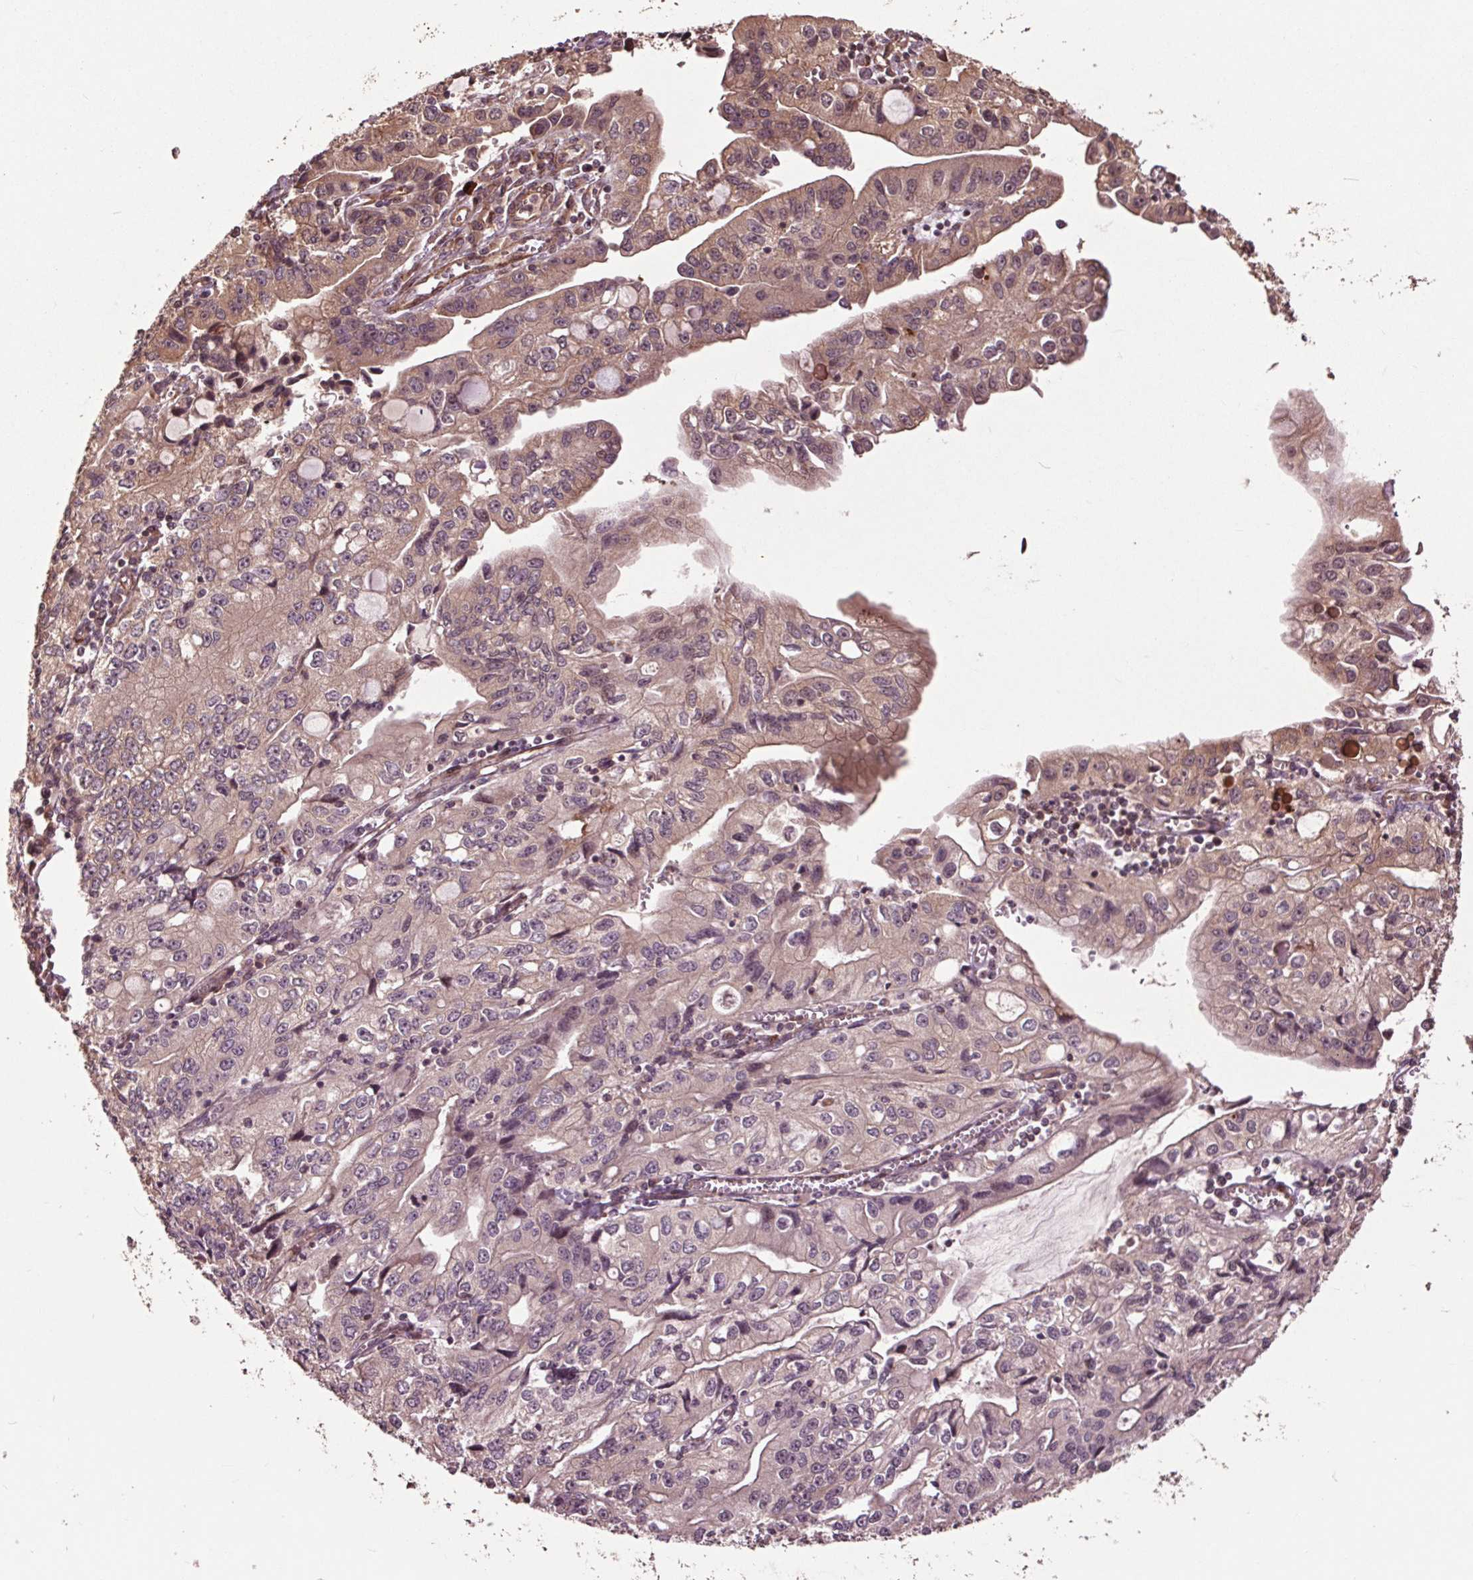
{"staining": {"intensity": "weak", "quantity": ">75%", "location": "cytoplasmic/membranous"}, "tissue": "stomach cancer", "cell_type": "Tumor cells", "image_type": "cancer", "snomed": [{"axis": "morphology", "description": "Adenocarcinoma, NOS"}, {"axis": "topography", "description": "Stomach, lower"}], "caption": "Adenocarcinoma (stomach) was stained to show a protein in brown. There is low levels of weak cytoplasmic/membranous expression in about >75% of tumor cells. (Stains: DAB in brown, nuclei in blue, Microscopy: brightfield microscopy at high magnification).", "gene": "CEP95", "patient": {"sex": "female", "age": 72}}